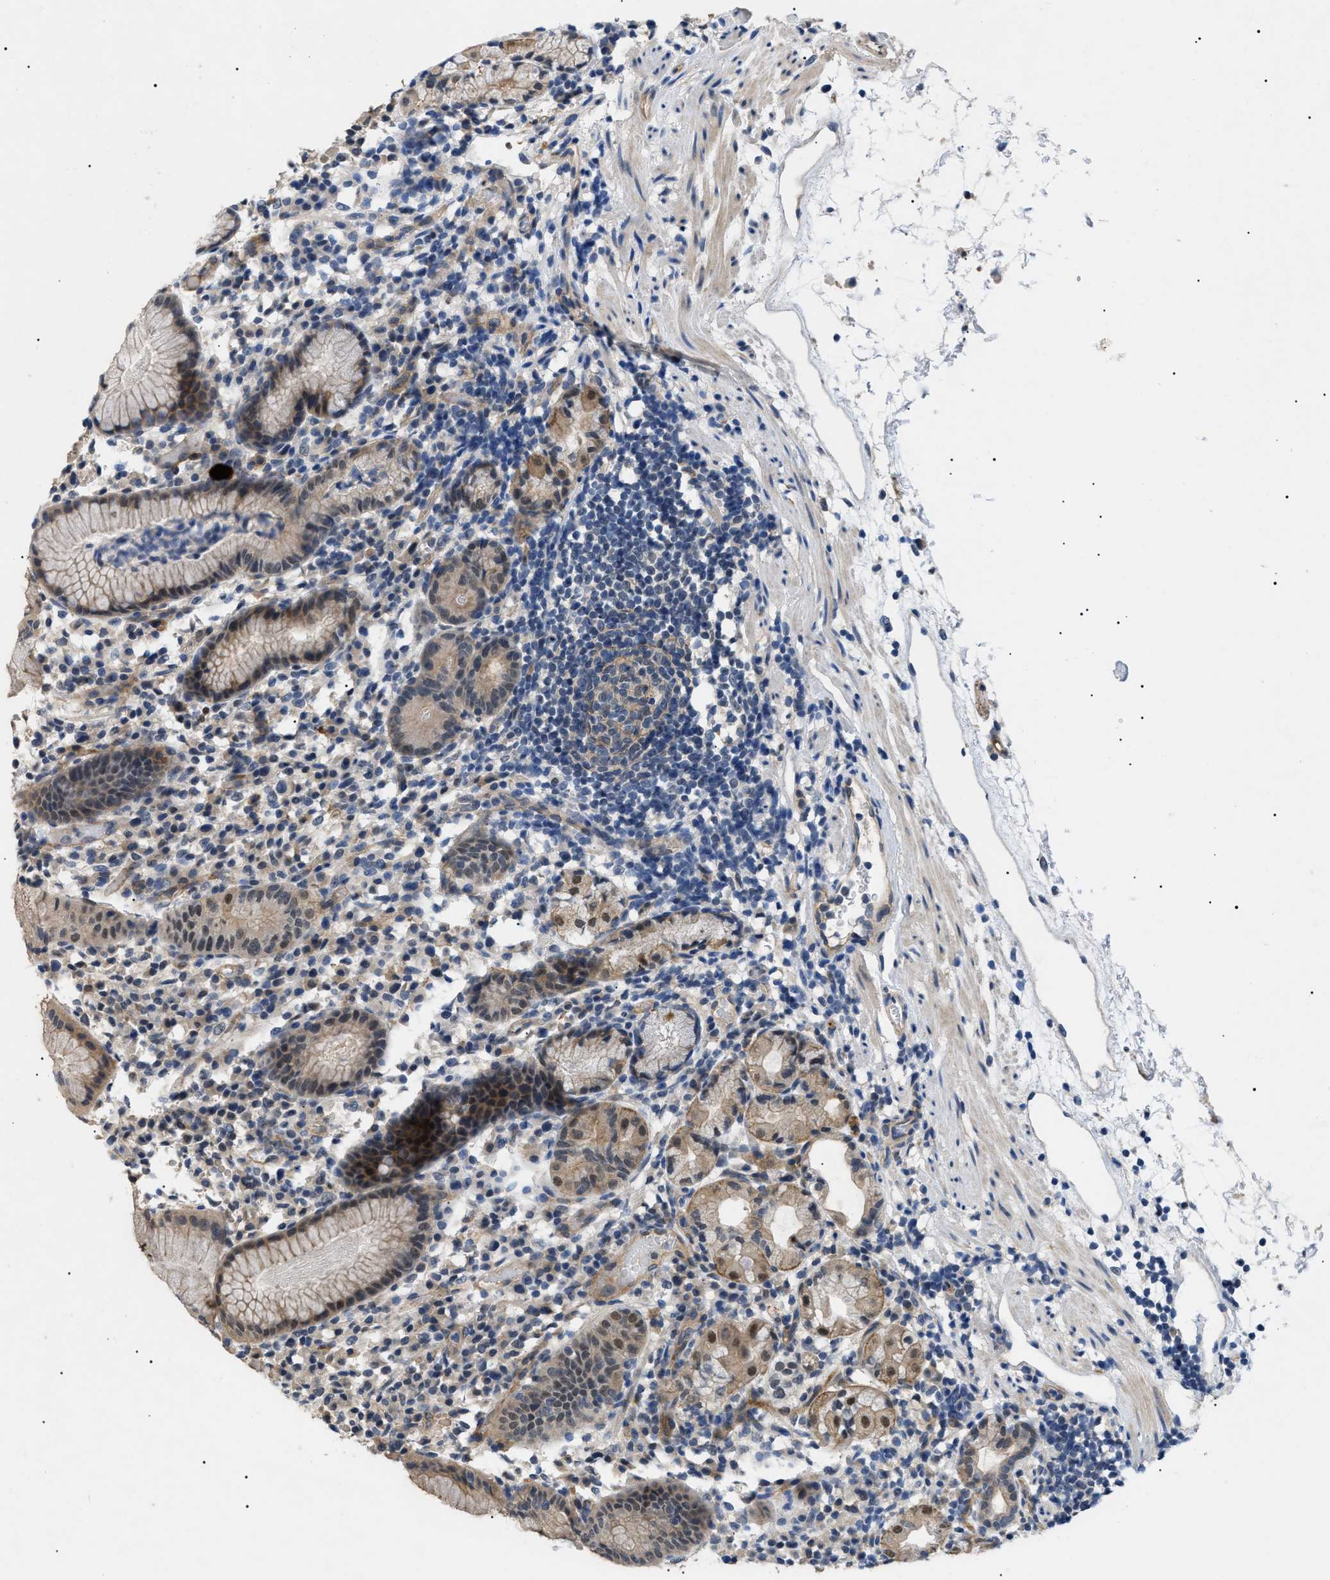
{"staining": {"intensity": "weak", "quantity": "25%-75%", "location": "cytoplasmic/membranous,nuclear"}, "tissue": "stomach", "cell_type": "Glandular cells", "image_type": "normal", "snomed": [{"axis": "morphology", "description": "Normal tissue, NOS"}, {"axis": "topography", "description": "Stomach"}, {"axis": "topography", "description": "Stomach, lower"}], "caption": "Immunohistochemistry (IHC) staining of unremarkable stomach, which shows low levels of weak cytoplasmic/membranous,nuclear expression in about 25%-75% of glandular cells indicating weak cytoplasmic/membranous,nuclear protein staining. The staining was performed using DAB (brown) for protein detection and nuclei were counterstained in hematoxylin (blue).", "gene": "CRCP", "patient": {"sex": "female", "age": 75}}